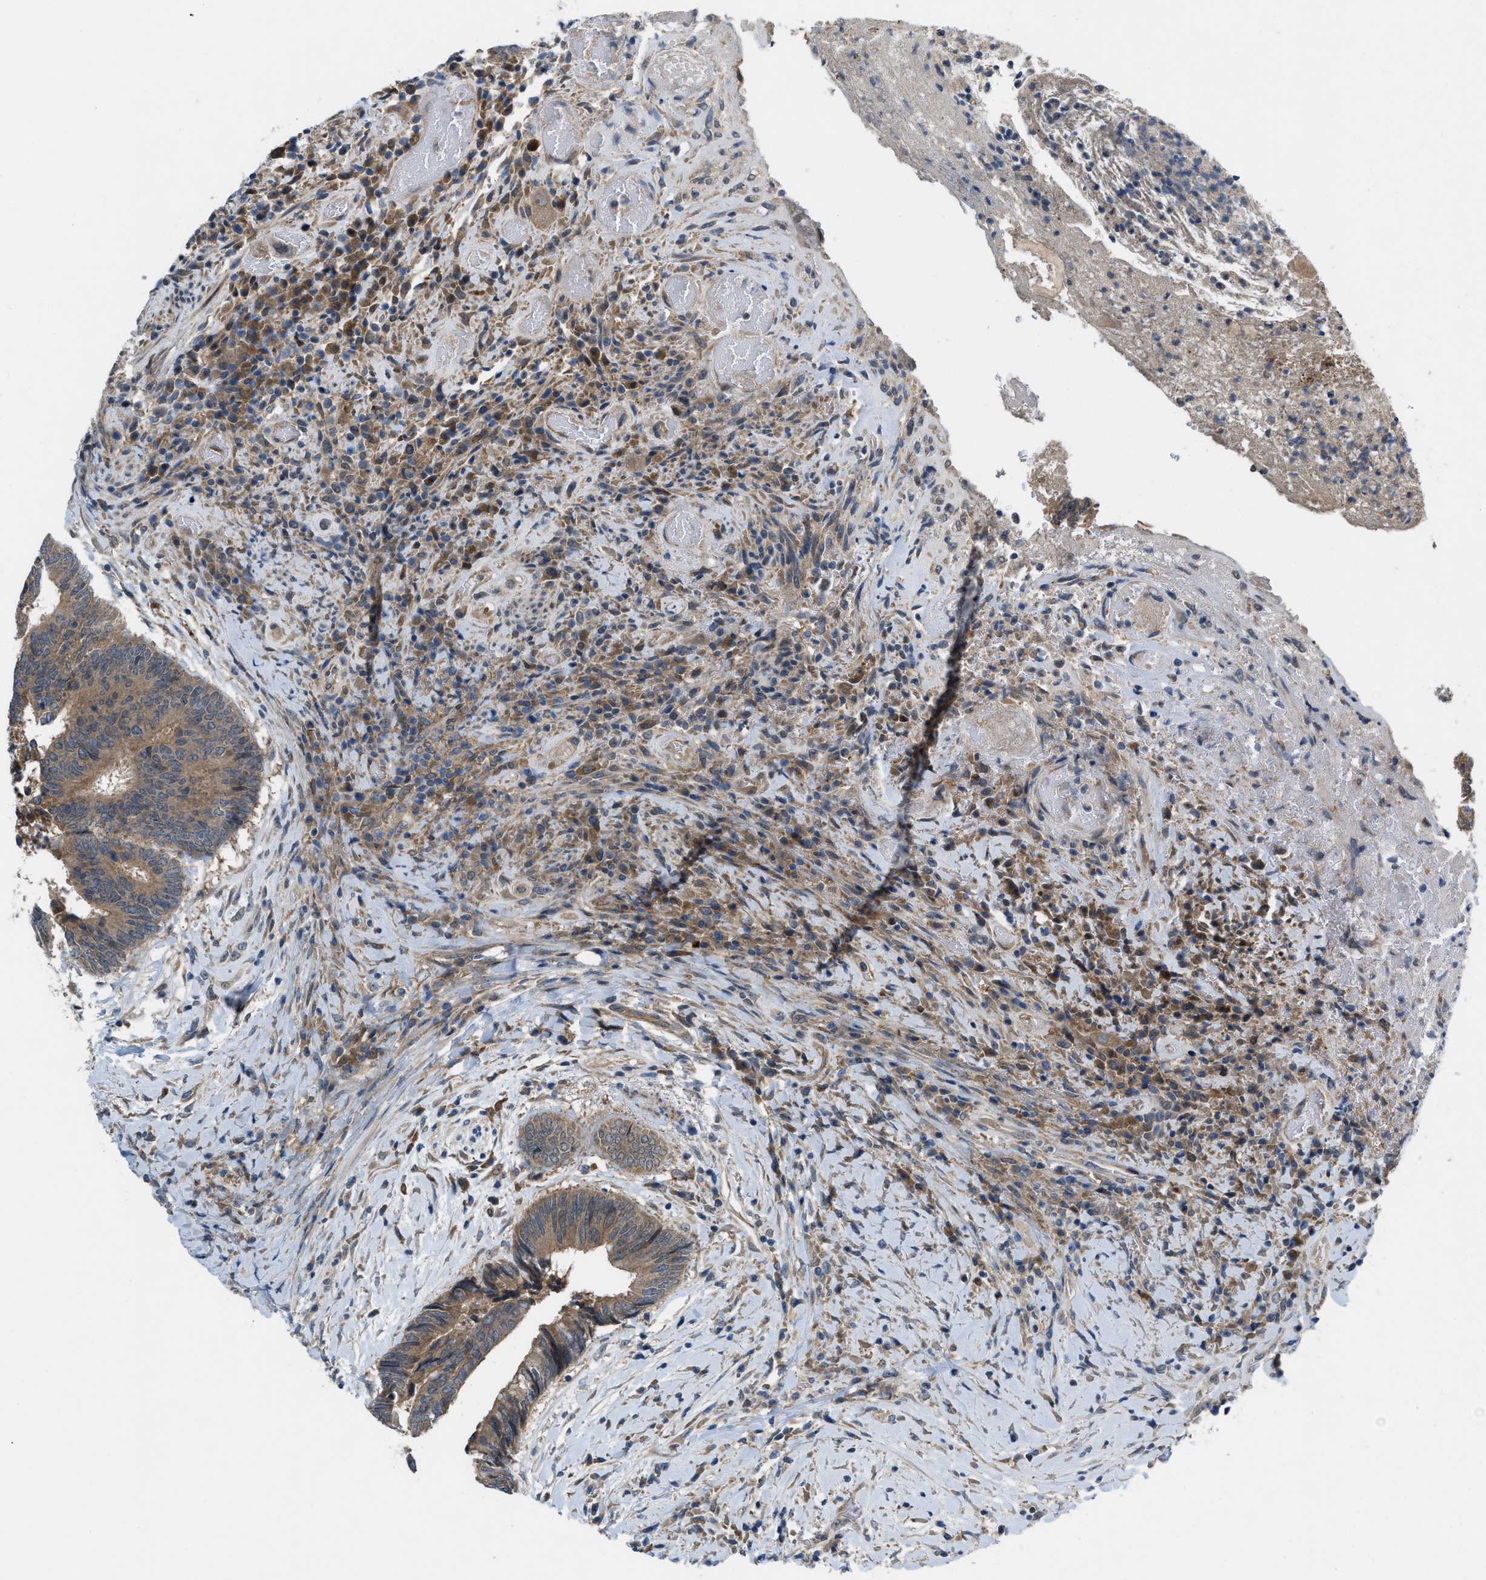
{"staining": {"intensity": "moderate", "quantity": ">75%", "location": "cytoplasmic/membranous"}, "tissue": "colorectal cancer", "cell_type": "Tumor cells", "image_type": "cancer", "snomed": [{"axis": "morphology", "description": "Adenocarcinoma, NOS"}, {"axis": "topography", "description": "Rectum"}], "caption": "Immunohistochemical staining of adenocarcinoma (colorectal) shows medium levels of moderate cytoplasmic/membranous positivity in approximately >75% of tumor cells.", "gene": "BAZ2B", "patient": {"sex": "male", "age": 63}}